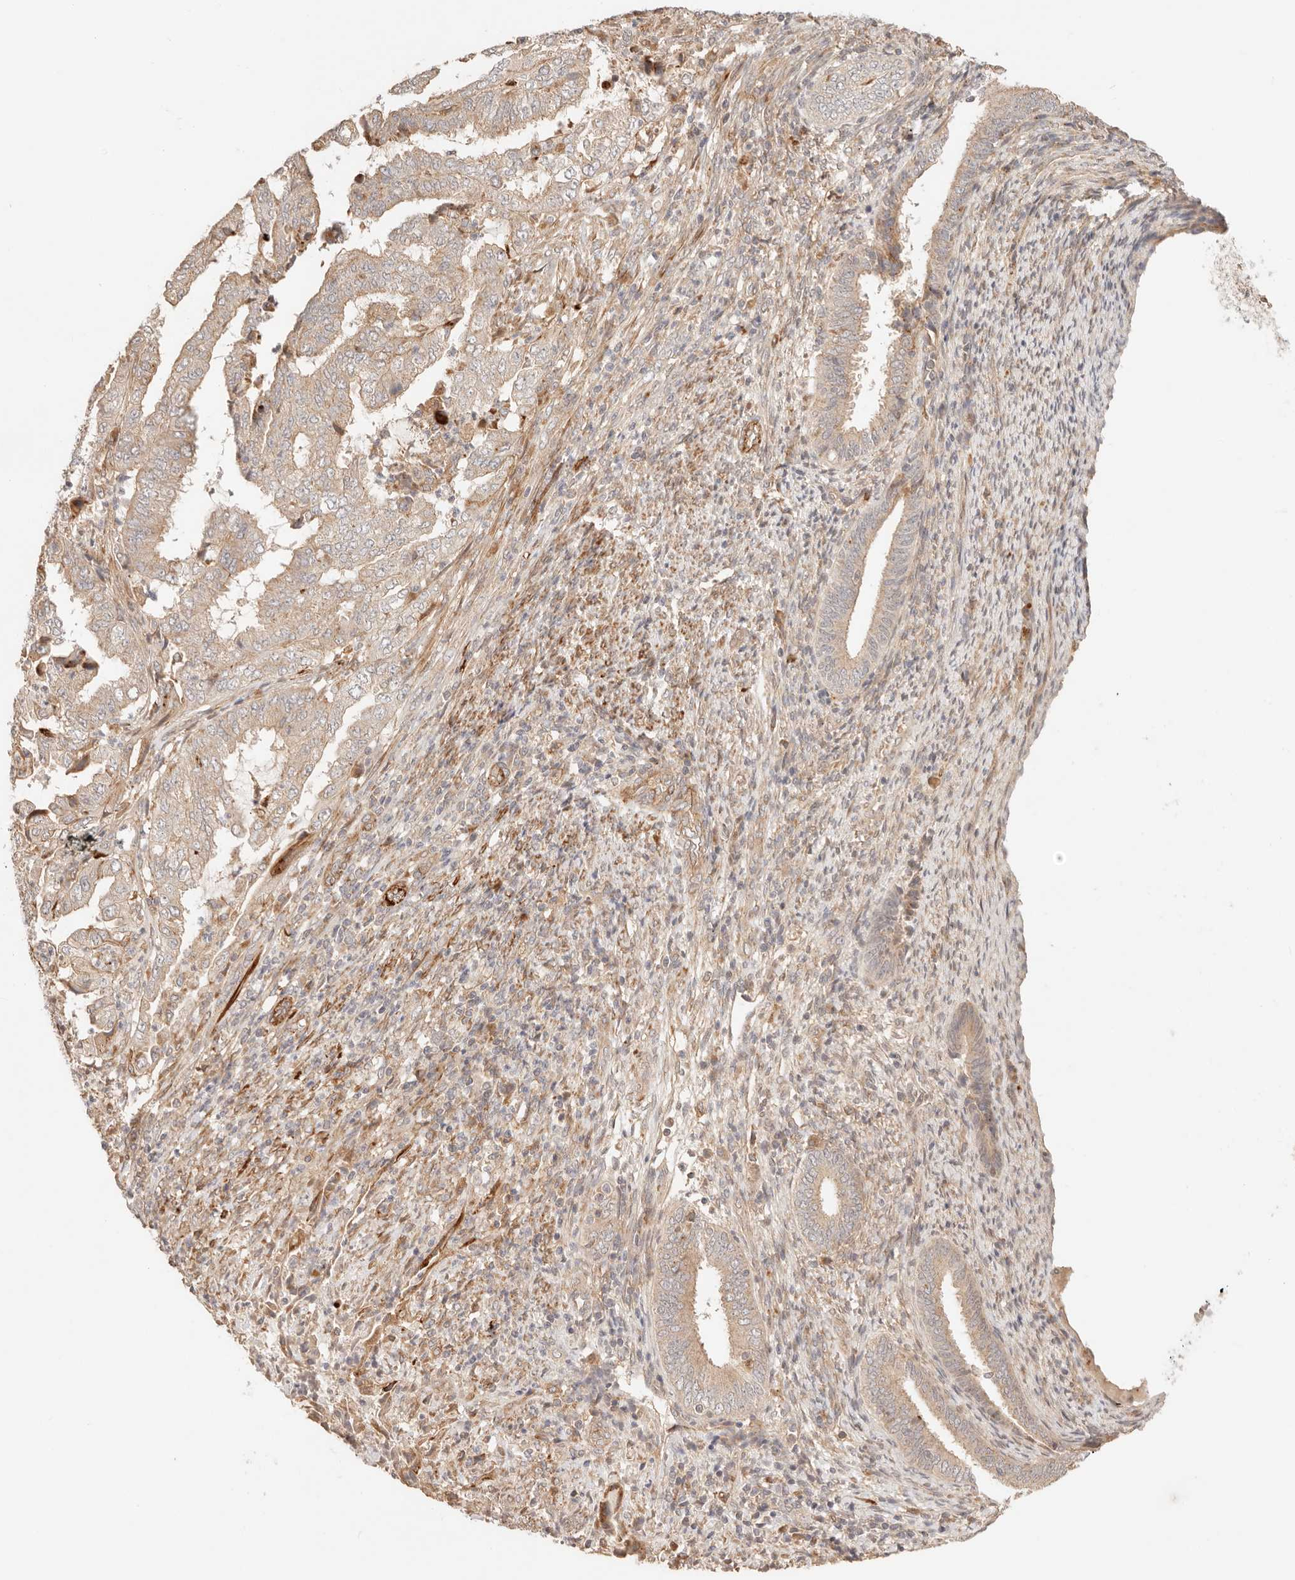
{"staining": {"intensity": "weak", "quantity": ">75%", "location": "cytoplasmic/membranous"}, "tissue": "endometrial cancer", "cell_type": "Tumor cells", "image_type": "cancer", "snomed": [{"axis": "morphology", "description": "Adenocarcinoma, NOS"}, {"axis": "topography", "description": "Endometrium"}], "caption": "DAB immunohistochemical staining of endometrial cancer displays weak cytoplasmic/membranous protein expression in approximately >75% of tumor cells.", "gene": "IL1R2", "patient": {"sex": "female", "age": 51}}